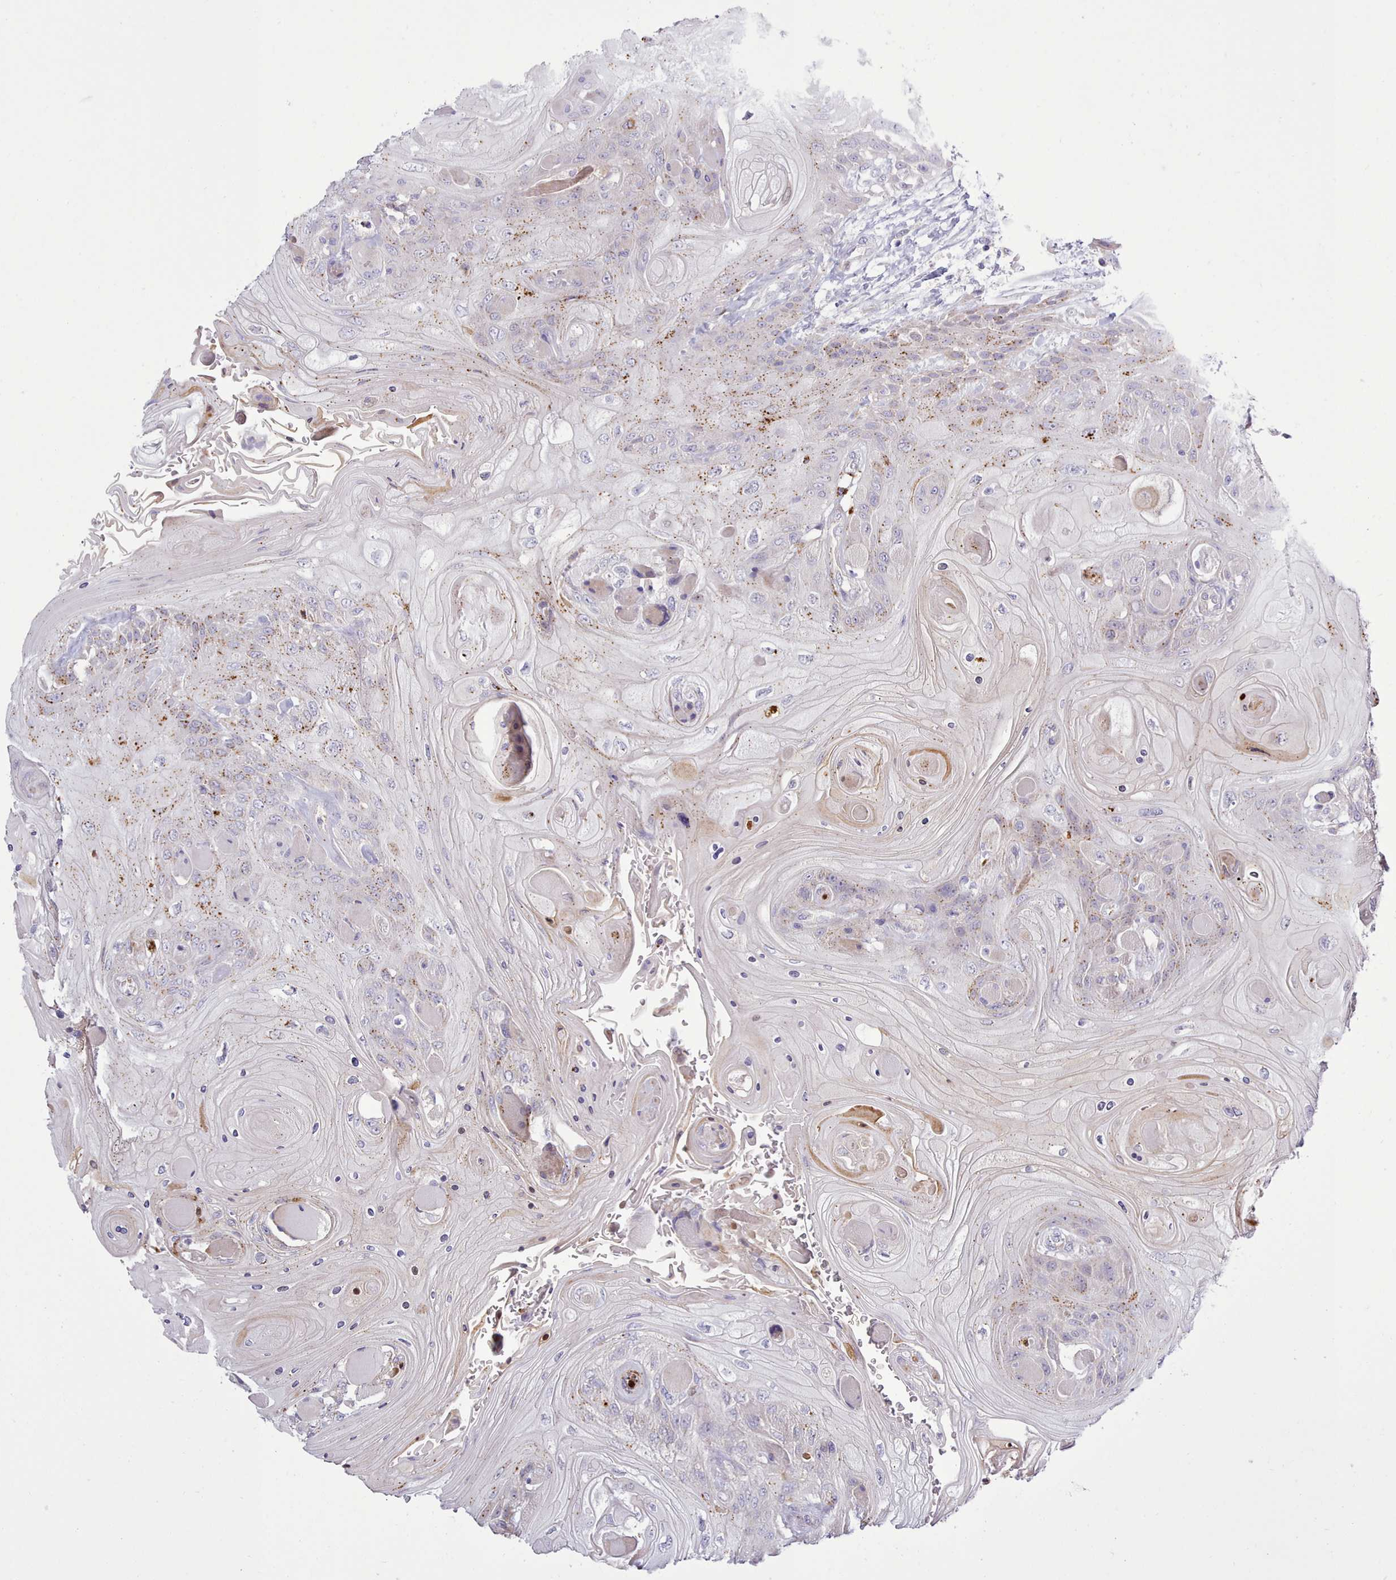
{"staining": {"intensity": "moderate", "quantity": "25%-75%", "location": "cytoplasmic/membranous"}, "tissue": "head and neck cancer", "cell_type": "Tumor cells", "image_type": "cancer", "snomed": [{"axis": "morphology", "description": "Squamous cell carcinoma, NOS"}, {"axis": "topography", "description": "Head-Neck"}], "caption": "IHC (DAB (3,3'-diaminobenzidine)) staining of human head and neck cancer reveals moderate cytoplasmic/membranous protein positivity in about 25%-75% of tumor cells.", "gene": "SRD5A1", "patient": {"sex": "female", "age": 43}}